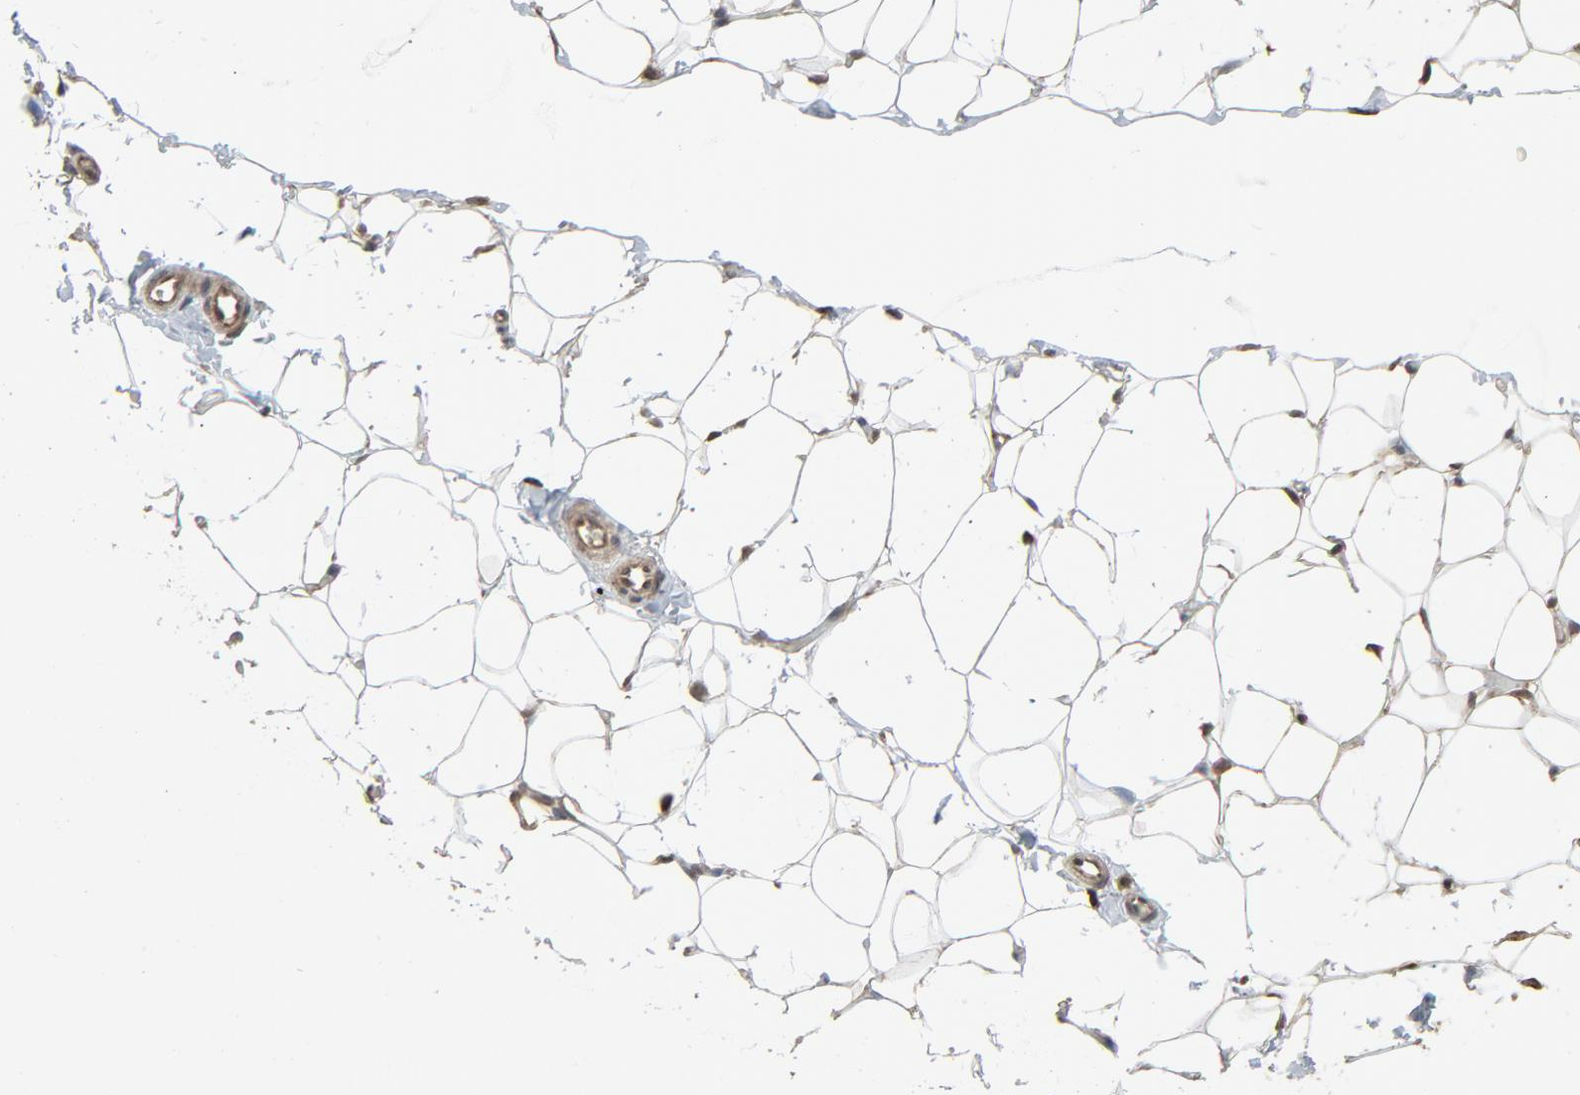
{"staining": {"intensity": "moderate", "quantity": ">75%", "location": "cytoplasmic/membranous,nuclear"}, "tissue": "adipose tissue", "cell_type": "Adipocytes", "image_type": "normal", "snomed": [{"axis": "morphology", "description": "Normal tissue, NOS"}, {"axis": "topography", "description": "Soft tissue"}], "caption": "DAB immunohistochemical staining of unremarkable human adipose tissue displays moderate cytoplasmic/membranous,nuclear protein expression in approximately >75% of adipocytes.", "gene": "UBE2D1", "patient": {"sex": "male", "age": 26}}